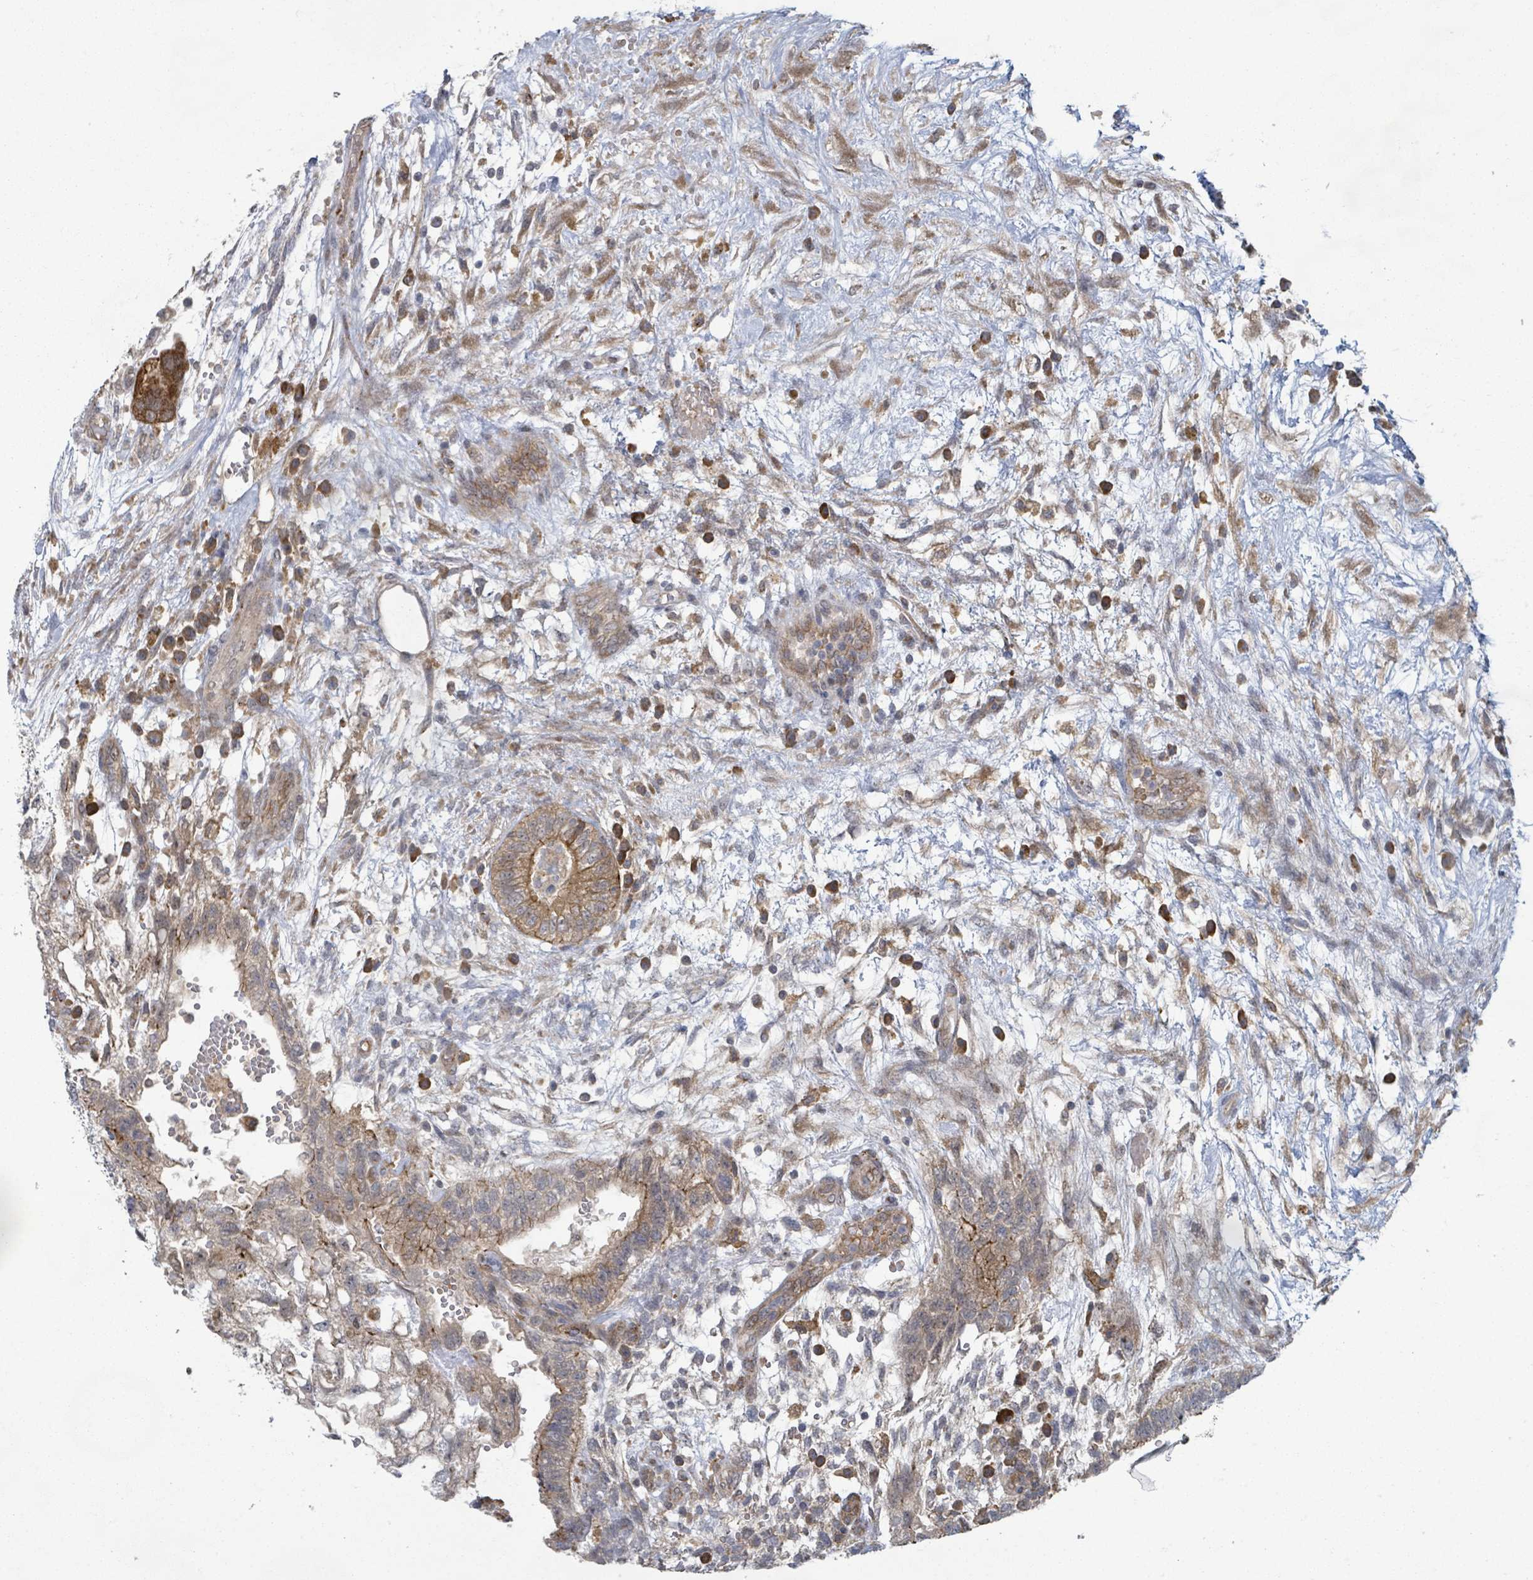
{"staining": {"intensity": "moderate", "quantity": ">75%", "location": "cytoplasmic/membranous"}, "tissue": "testis cancer", "cell_type": "Tumor cells", "image_type": "cancer", "snomed": [{"axis": "morphology", "description": "Normal tissue, NOS"}, {"axis": "morphology", "description": "Carcinoma, Embryonal, NOS"}, {"axis": "topography", "description": "Testis"}], "caption": "Immunohistochemical staining of testis cancer (embryonal carcinoma) exhibits medium levels of moderate cytoplasmic/membranous expression in about >75% of tumor cells. (brown staining indicates protein expression, while blue staining denotes nuclei).", "gene": "SHROOM2", "patient": {"sex": "male", "age": 32}}